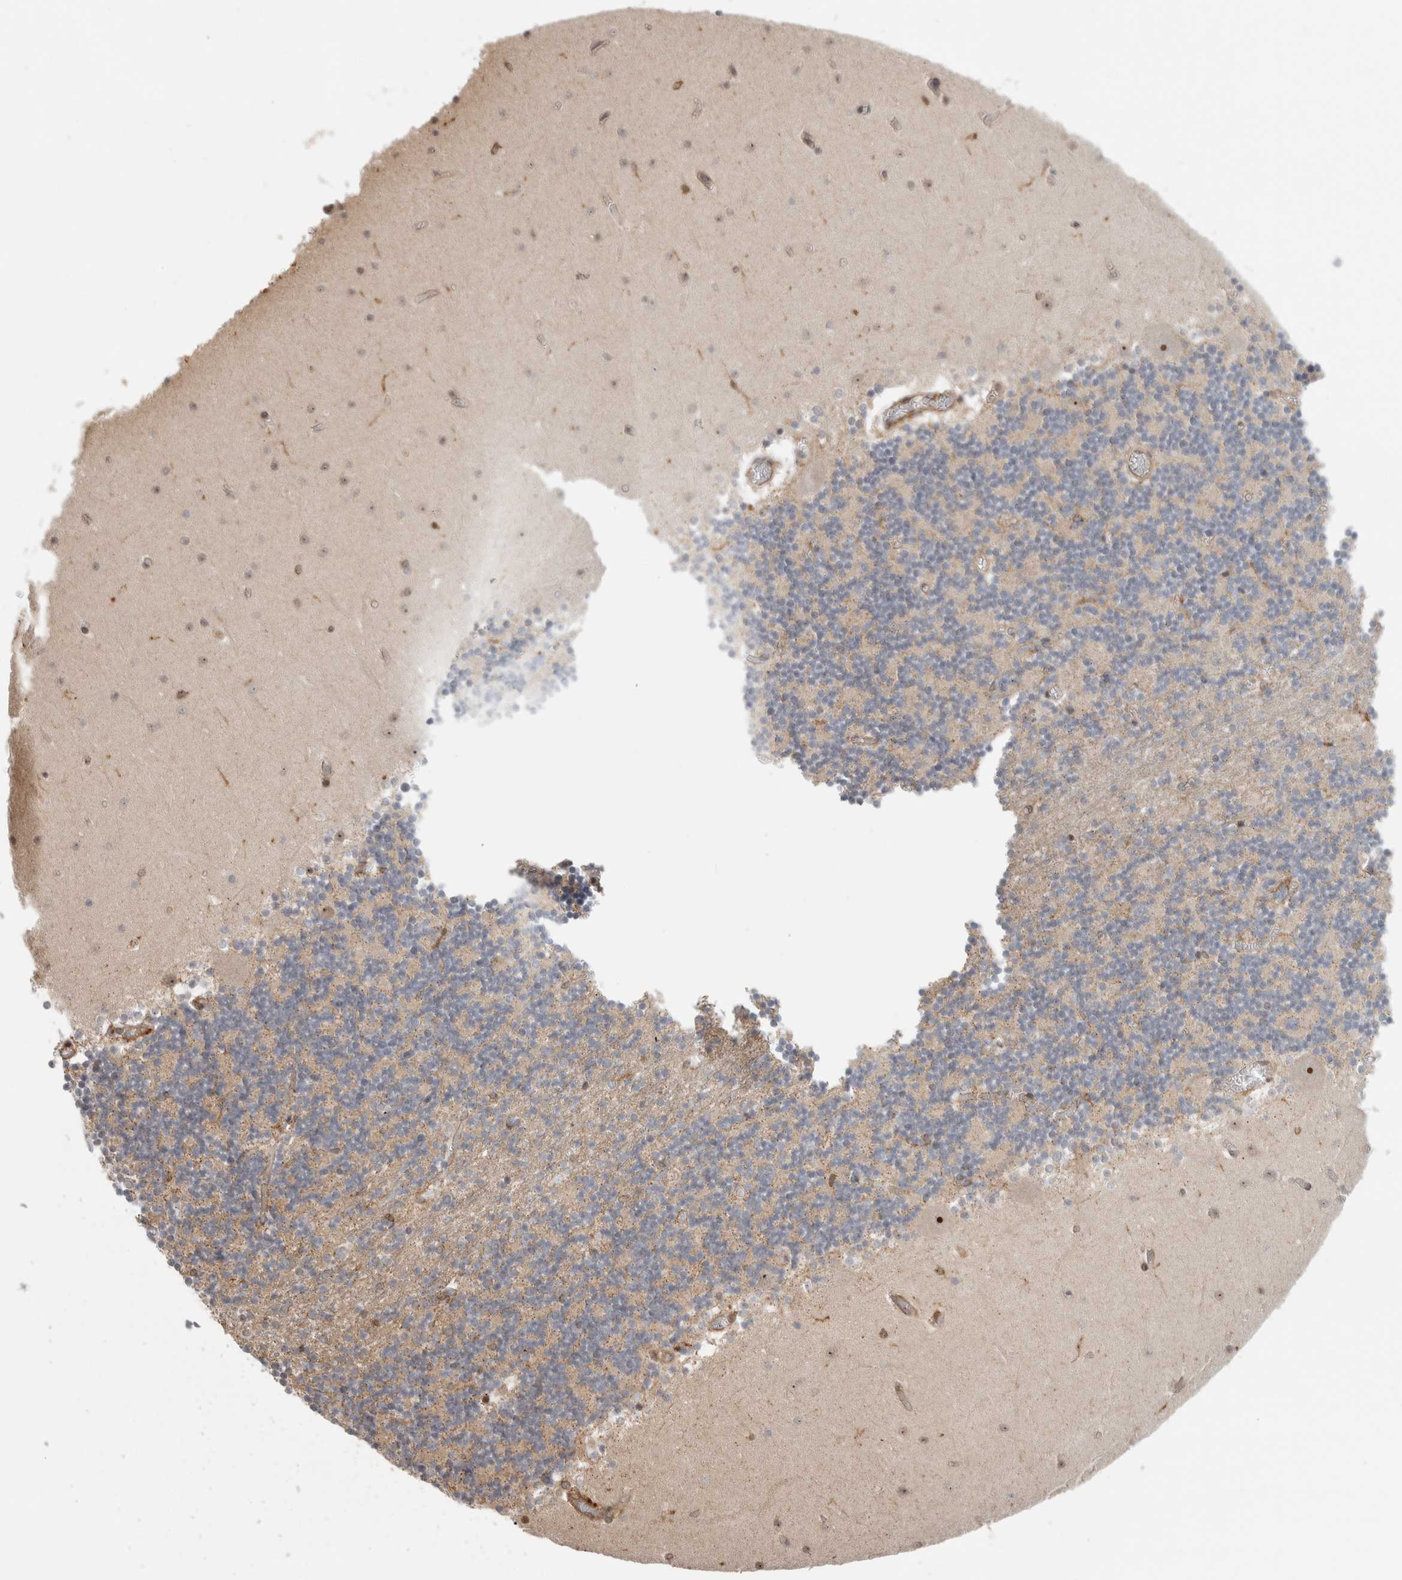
{"staining": {"intensity": "weak", "quantity": "25%-75%", "location": "cytoplasmic/membranous"}, "tissue": "cerebellum", "cell_type": "Cells in granular layer", "image_type": "normal", "snomed": [{"axis": "morphology", "description": "Normal tissue, NOS"}, {"axis": "topography", "description": "Cerebellum"}], "caption": "Human cerebellum stained for a protein (brown) shows weak cytoplasmic/membranous positive positivity in about 25%-75% of cells in granular layer.", "gene": "WASF2", "patient": {"sex": "female", "age": 28}}